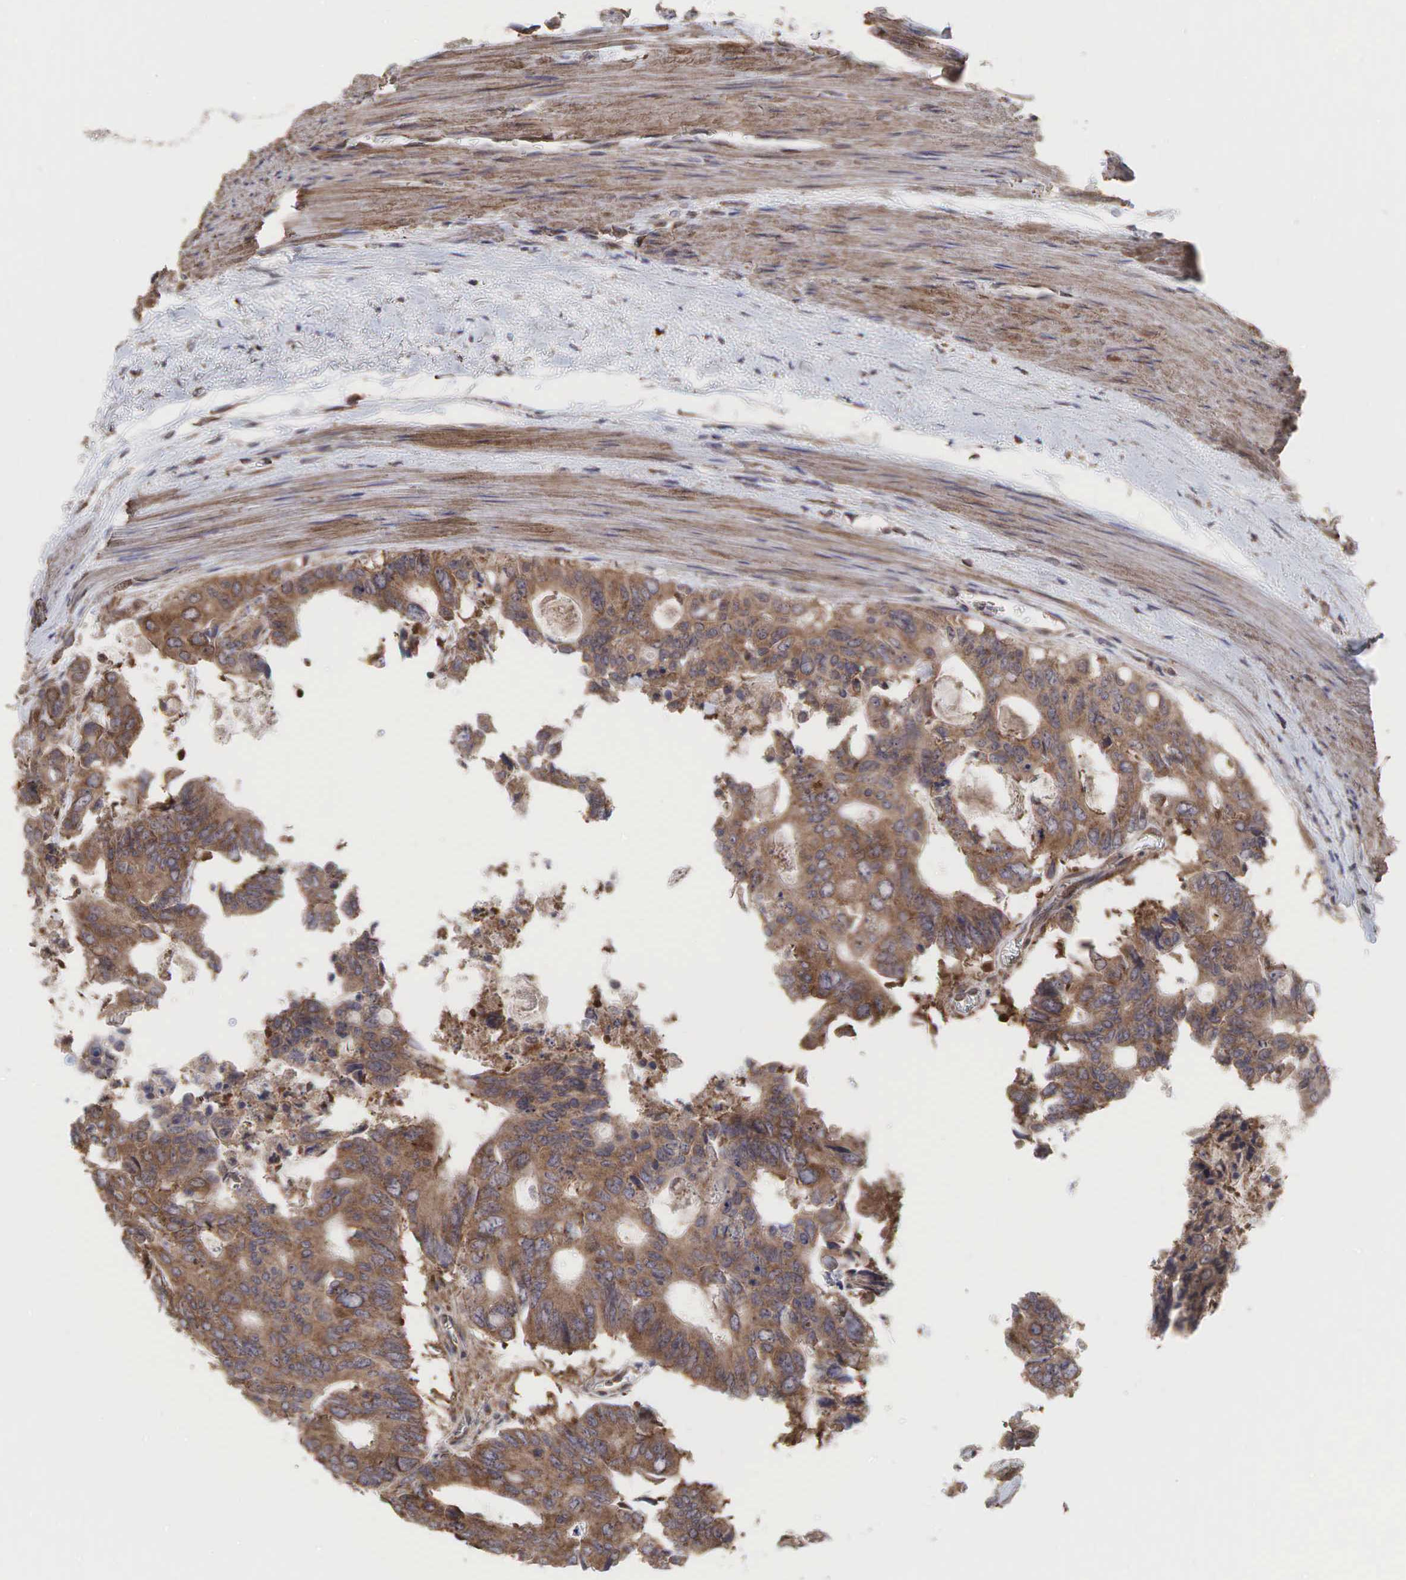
{"staining": {"intensity": "moderate", "quantity": ">75%", "location": "cytoplasmic/membranous"}, "tissue": "colorectal cancer", "cell_type": "Tumor cells", "image_type": "cancer", "snomed": [{"axis": "morphology", "description": "Adenocarcinoma, NOS"}, {"axis": "topography", "description": "Rectum"}], "caption": "The immunohistochemical stain shows moderate cytoplasmic/membranous positivity in tumor cells of colorectal cancer (adenocarcinoma) tissue. The staining was performed using DAB (3,3'-diaminobenzidine) to visualize the protein expression in brown, while the nuclei were stained in blue with hematoxylin (Magnification: 20x).", "gene": "PABPC5", "patient": {"sex": "male", "age": 76}}